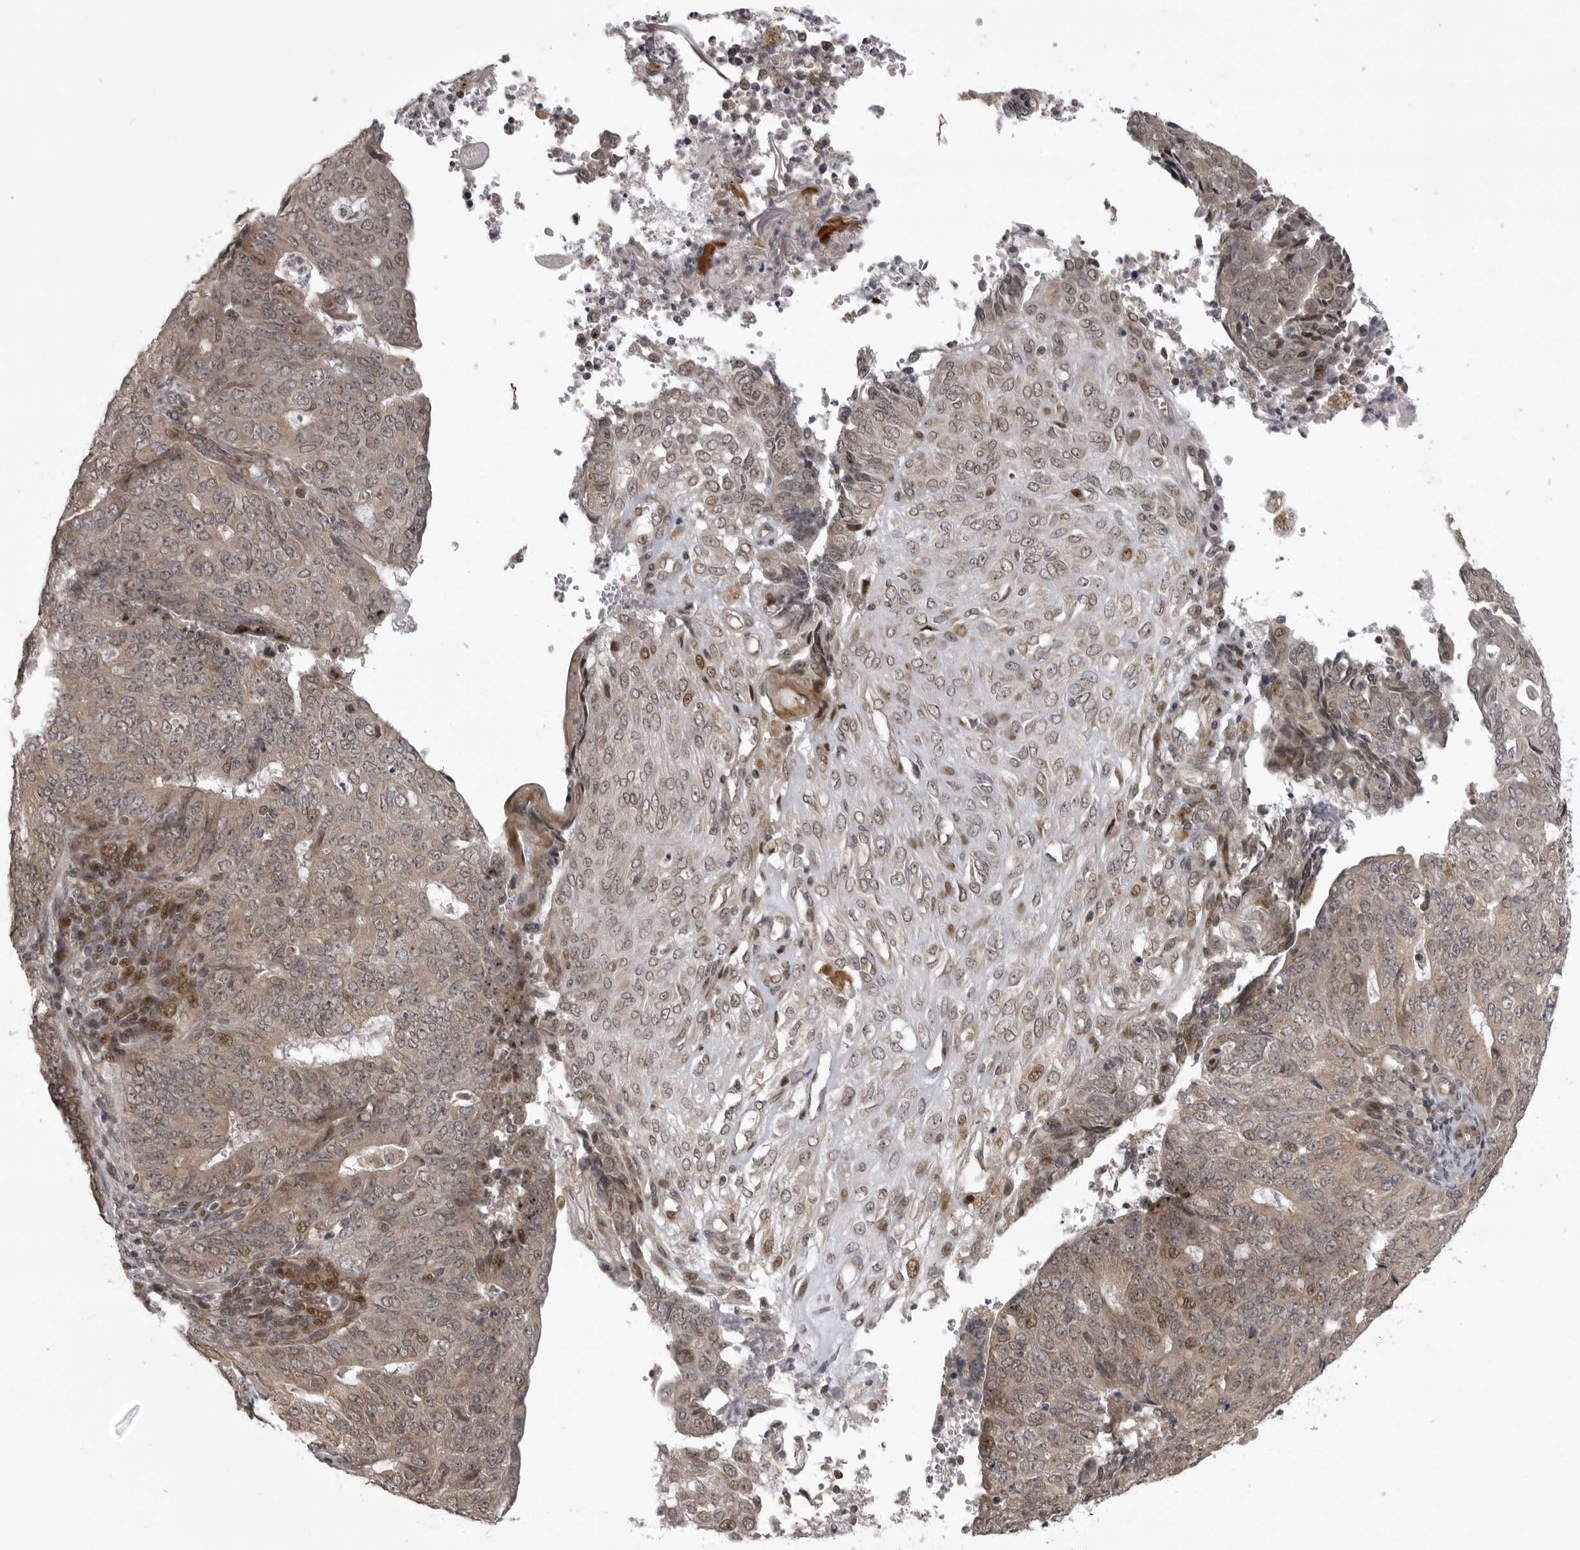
{"staining": {"intensity": "weak", "quantity": "25%-75%", "location": "cytoplasmic/membranous"}, "tissue": "endometrial cancer", "cell_type": "Tumor cells", "image_type": "cancer", "snomed": [{"axis": "morphology", "description": "Adenocarcinoma, NOS"}, {"axis": "topography", "description": "Endometrium"}], "caption": "Endometrial adenocarcinoma stained with a brown dye exhibits weak cytoplasmic/membranous positive positivity in approximately 25%-75% of tumor cells.", "gene": "C1orf109", "patient": {"sex": "female", "age": 32}}